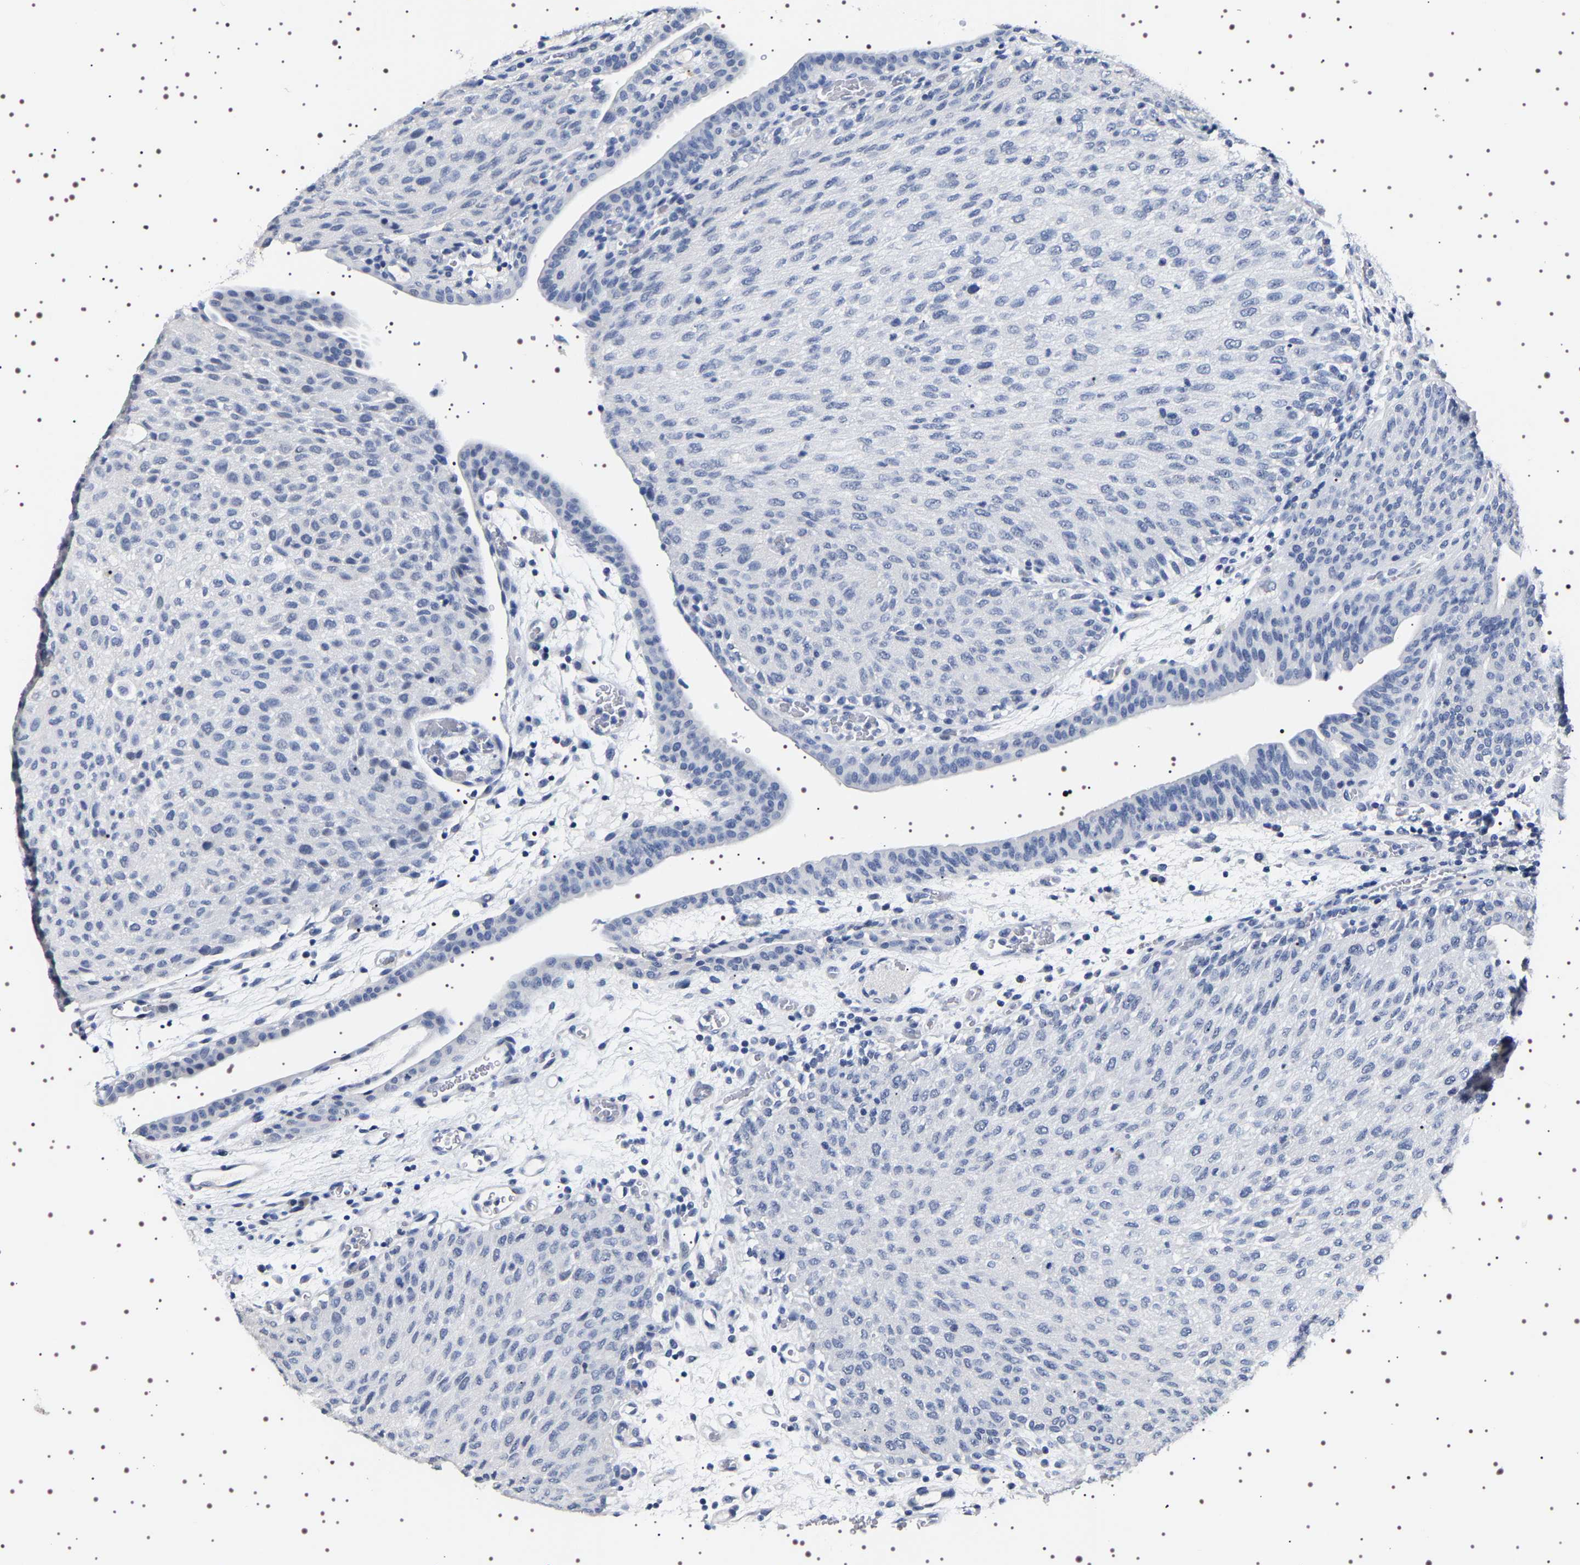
{"staining": {"intensity": "negative", "quantity": "none", "location": "none"}, "tissue": "urothelial cancer", "cell_type": "Tumor cells", "image_type": "cancer", "snomed": [{"axis": "morphology", "description": "Urothelial carcinoma, Low grade"}, {"axis": "morphology", "description": "Urothelial carcinoma, High grade"}, {"axis": "topography", "description": "Urinary bladder"}], "caption": "DAB (3,3'-diaminobenzidine) immunohistochemical staining of high-grade urothelial carcinoma shows no significant positivity in tumor cells. (DAB (3,3'-diaminobenzidine) IHC, high magnification).", "gene": "UBQLN3", "patient": {"sex": "male", "age": 35}}